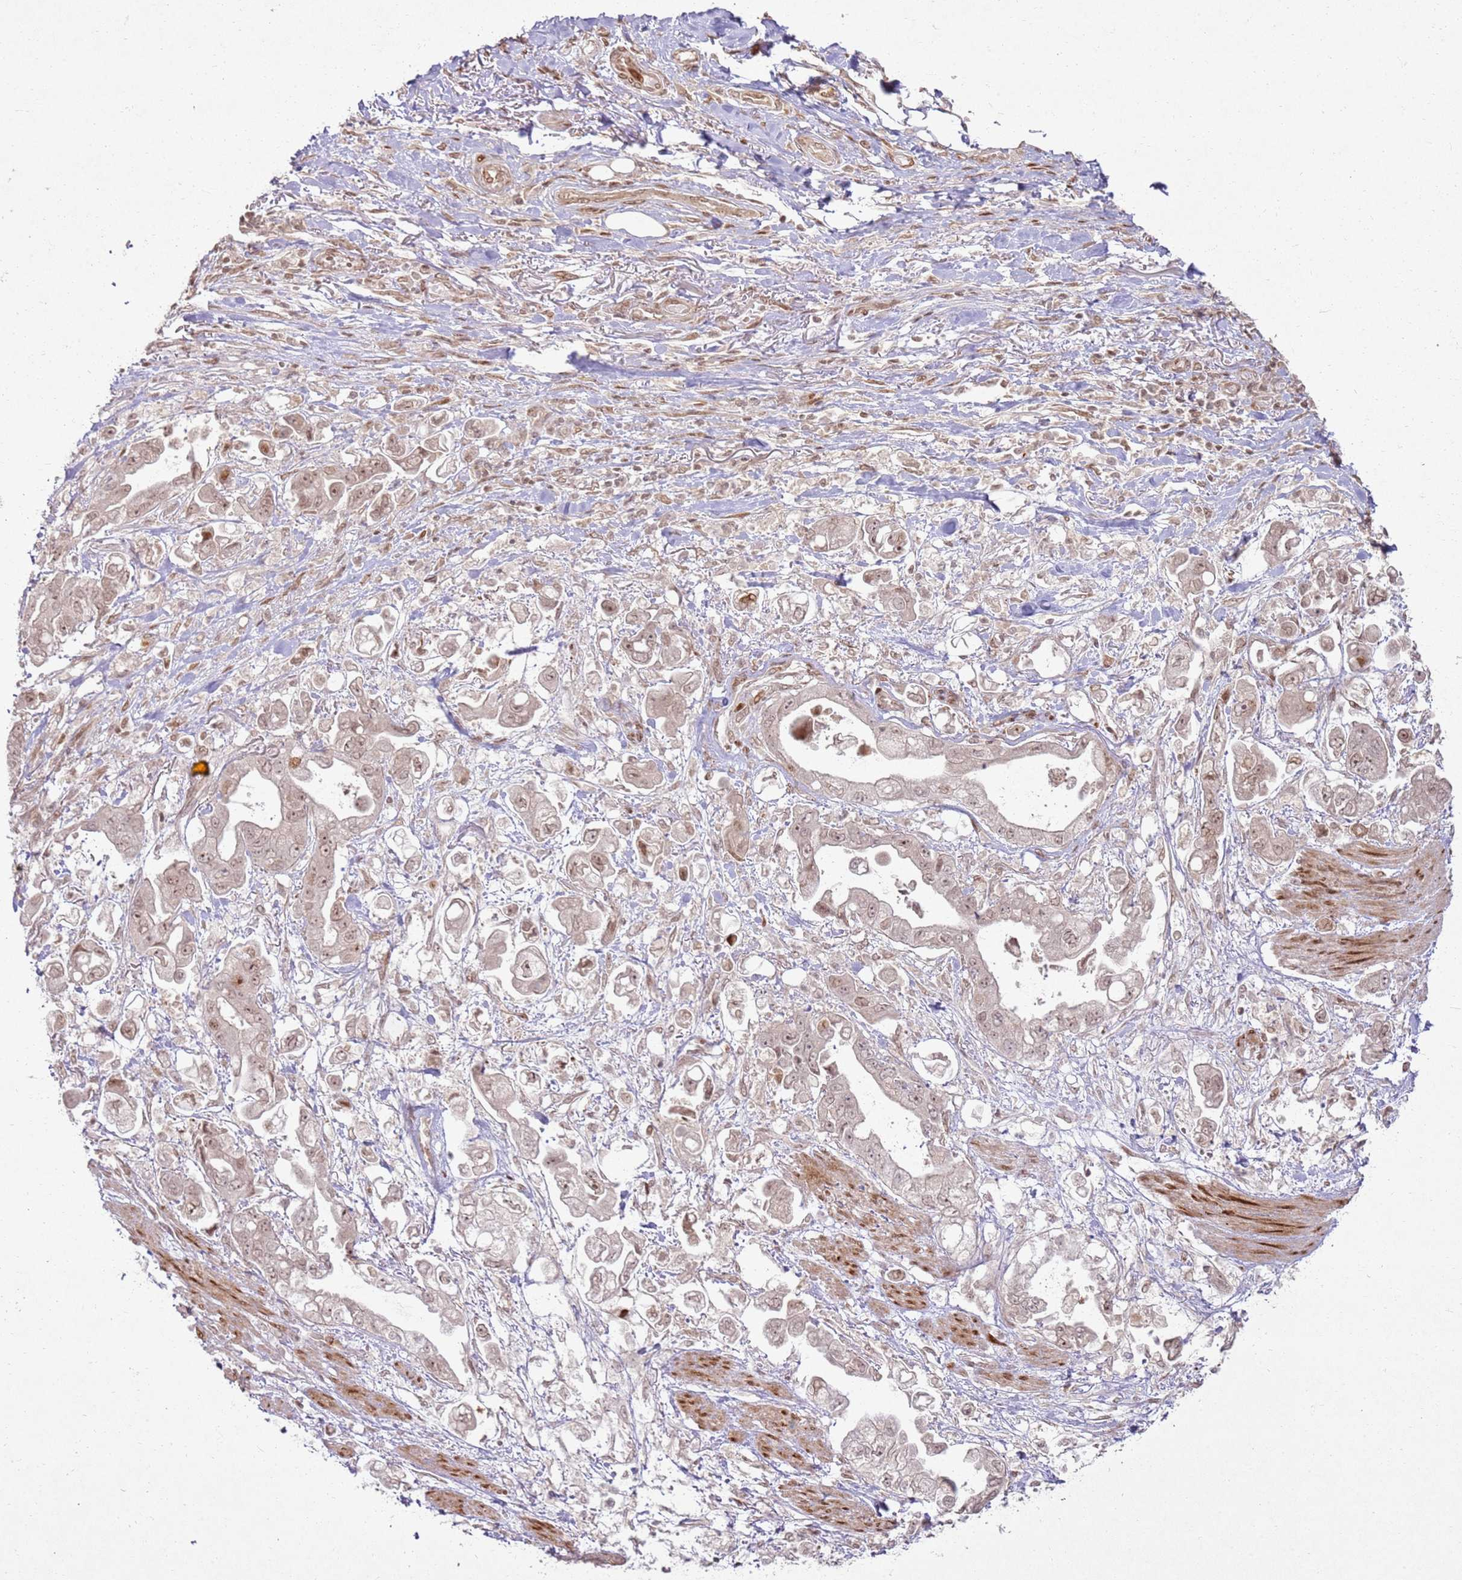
{"staining": {"intensity": "moderate", "quantity": ">75%", "location": "nuclear"}, "tissue": "stomach cancer", "cell_type": "Tumor cells", "image_type": "cancer", "snomed": [{"axis": "morphology", "description": "Adenocarcinoma, NOS"}, {"axis": "topography", "description": "Stomach"}], "caption": "Immunohistochemical staining of human stomach cancer (adenocarcinoma) demonstrates medium levels of moderate nuclear staining in approximately >75% of tumor cells.", "gene": "KLHL36", "patient": {"sex": "male", "age": 62}}